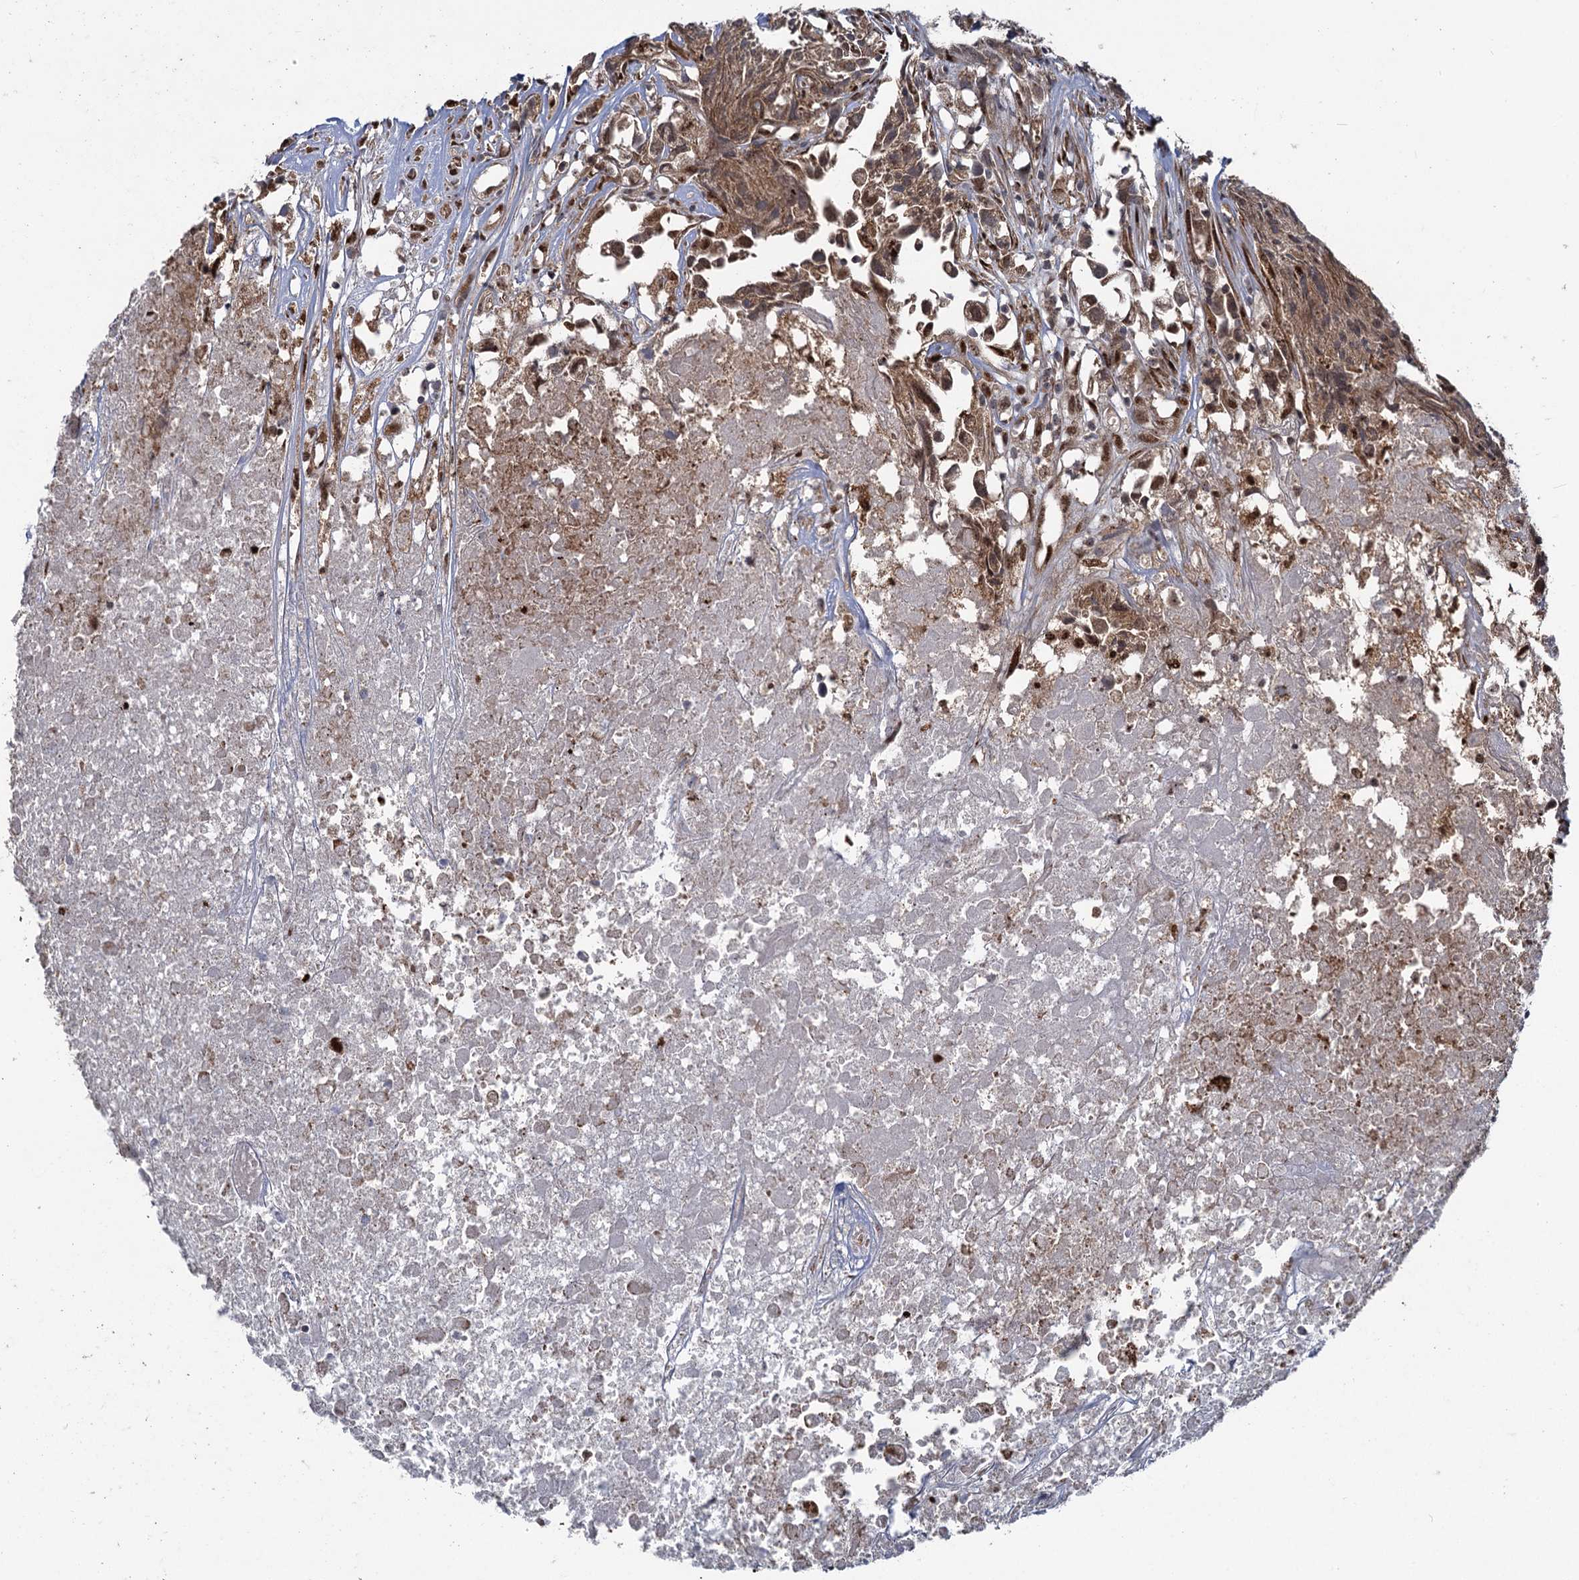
{"staining": {"intensity": "moderate", "quantity": ">75%", "location": "cytoplasmic/membranous"}, "tissue": "urothelial cancer", "cell_type": "Tumor cells", "image_type": "cancer", "snomed": [{"axis": "morphology", "description": "Urothelial carcinoma, High grade"}, {"axis": "topography", "description": "Urinary bladder"}], "caption": "A medium amount of moderate cytoplasmic/membranous expression is appreciated in approximately >75% of tumor cells in urothelial cancer tissue.", "gene": "MESD", "patient": {"sex": "female", "age": 75}}